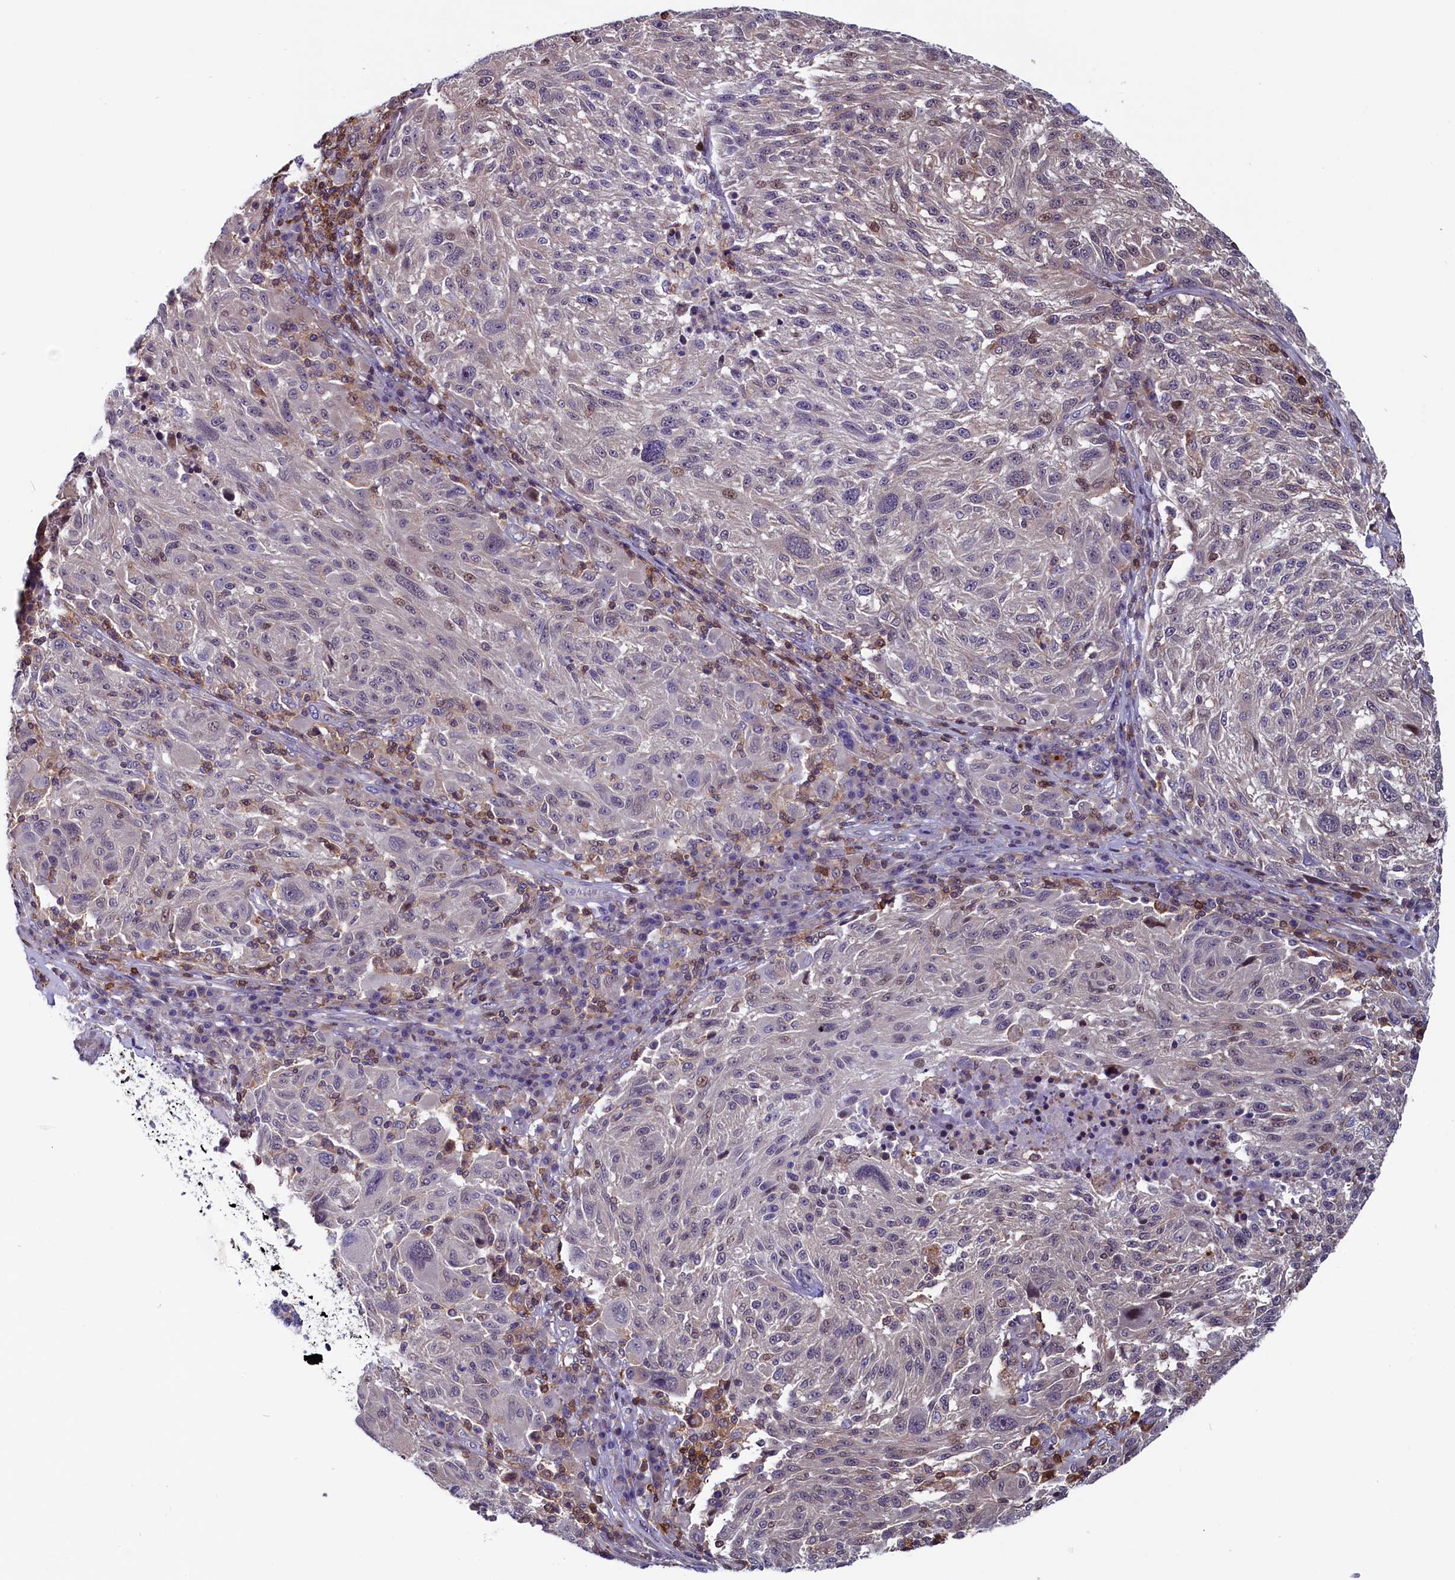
{"staining": {"intensity": "negative", "quantity": "none", "location": "none"}, "tissue": "melanoma", "cell_type": "Tumor cells", "image_type": "cancer", "snomed": [{"axis": "morphology", "description": "Malignant melanoma, NOS"}, {"axis": "topography", "description": "Skin"}], "caption": "The immunohistochemistry histopathology image has no significant positivity in tumor cells of malignant melanoma tissue. The staining is performed using DAB brown chromogen with nuclei counter-stained in using hematoxylin.", "gene": "CIAPIN1", "patient": {"sex": "male", "age": 53}}